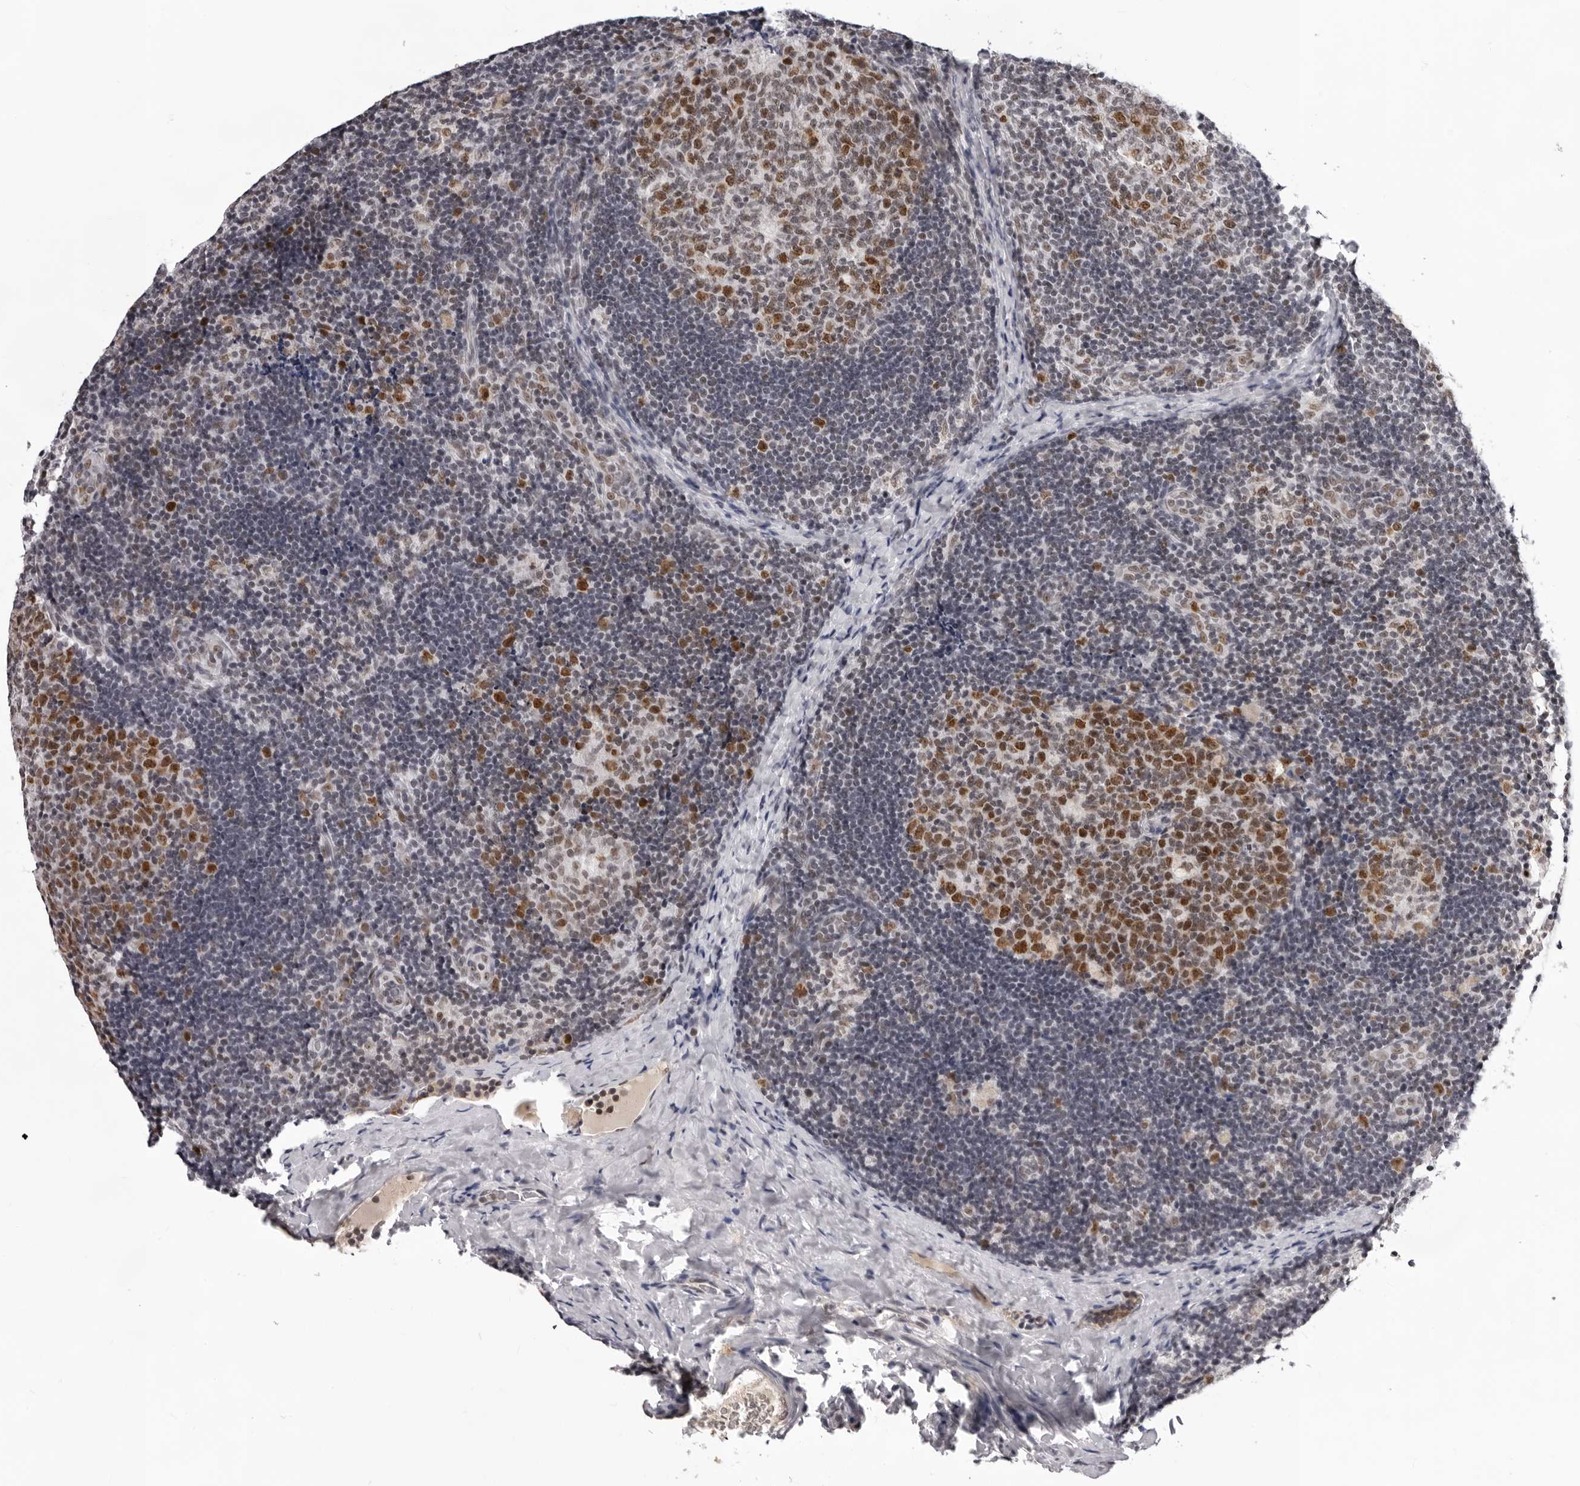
{"staining": {"intensity": "moderate", "quantity": ">75%", "location": "nuclear"}, "tissue": "lymph node", "cell_type": "Germinal center cells", "image_type": "normal", "snomed": [{"axis": "morphology", "description": "Normal tissue, NOS"}, {"axis": "topography", "description": "Lymph node"}], "caption": "An IHC image of benign tissue is shown. Protein staining in brown highlights moderate nuclear positivity in lymph node within germinal center cells. The staining was performed using DAB (3,3'-diaminobenzidine) to visualize the protein expression in brown, while the nuclei were stained in blue with hematoxylin (Magnification: 20x).", "gene": "USP1", "patient": {"sex": "female", "age": 14}}